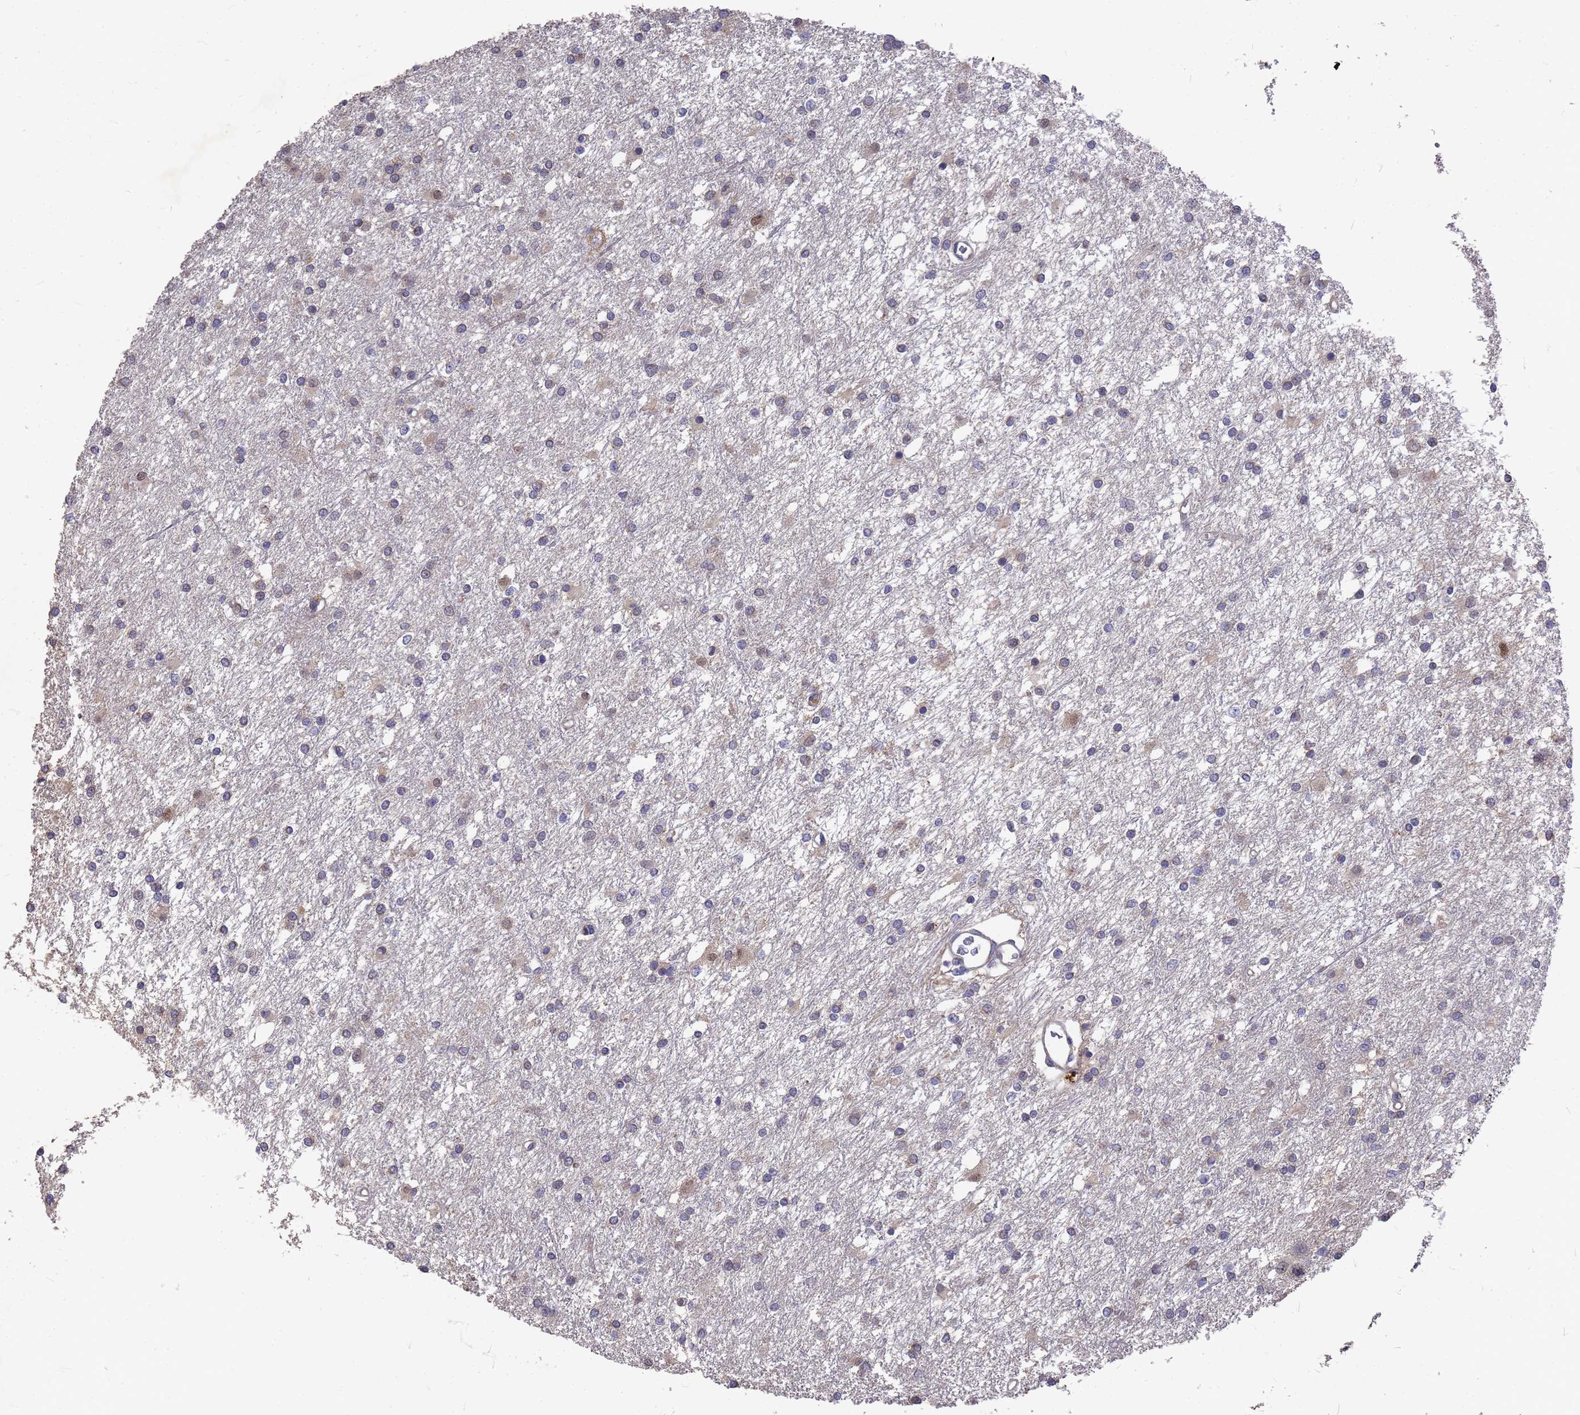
{"staining": {"intensity": "negative", "quantity": "none", "location": "none"}, "tissue": "glioma", "cell_type": "Tumor cells", "image_type": "cancer", "snomed": [{"axis": "morphology", "description": "Glioma, malignant, High grade"}, {"axis": "topography", "description": "Brain"}], "caption": "Immunohistochemistry of glioma shows no expression in tumor cells. Nuclei are stained in blue.", "gene": "ZNF717", "patient": {"sex": "female", "age": 50}}